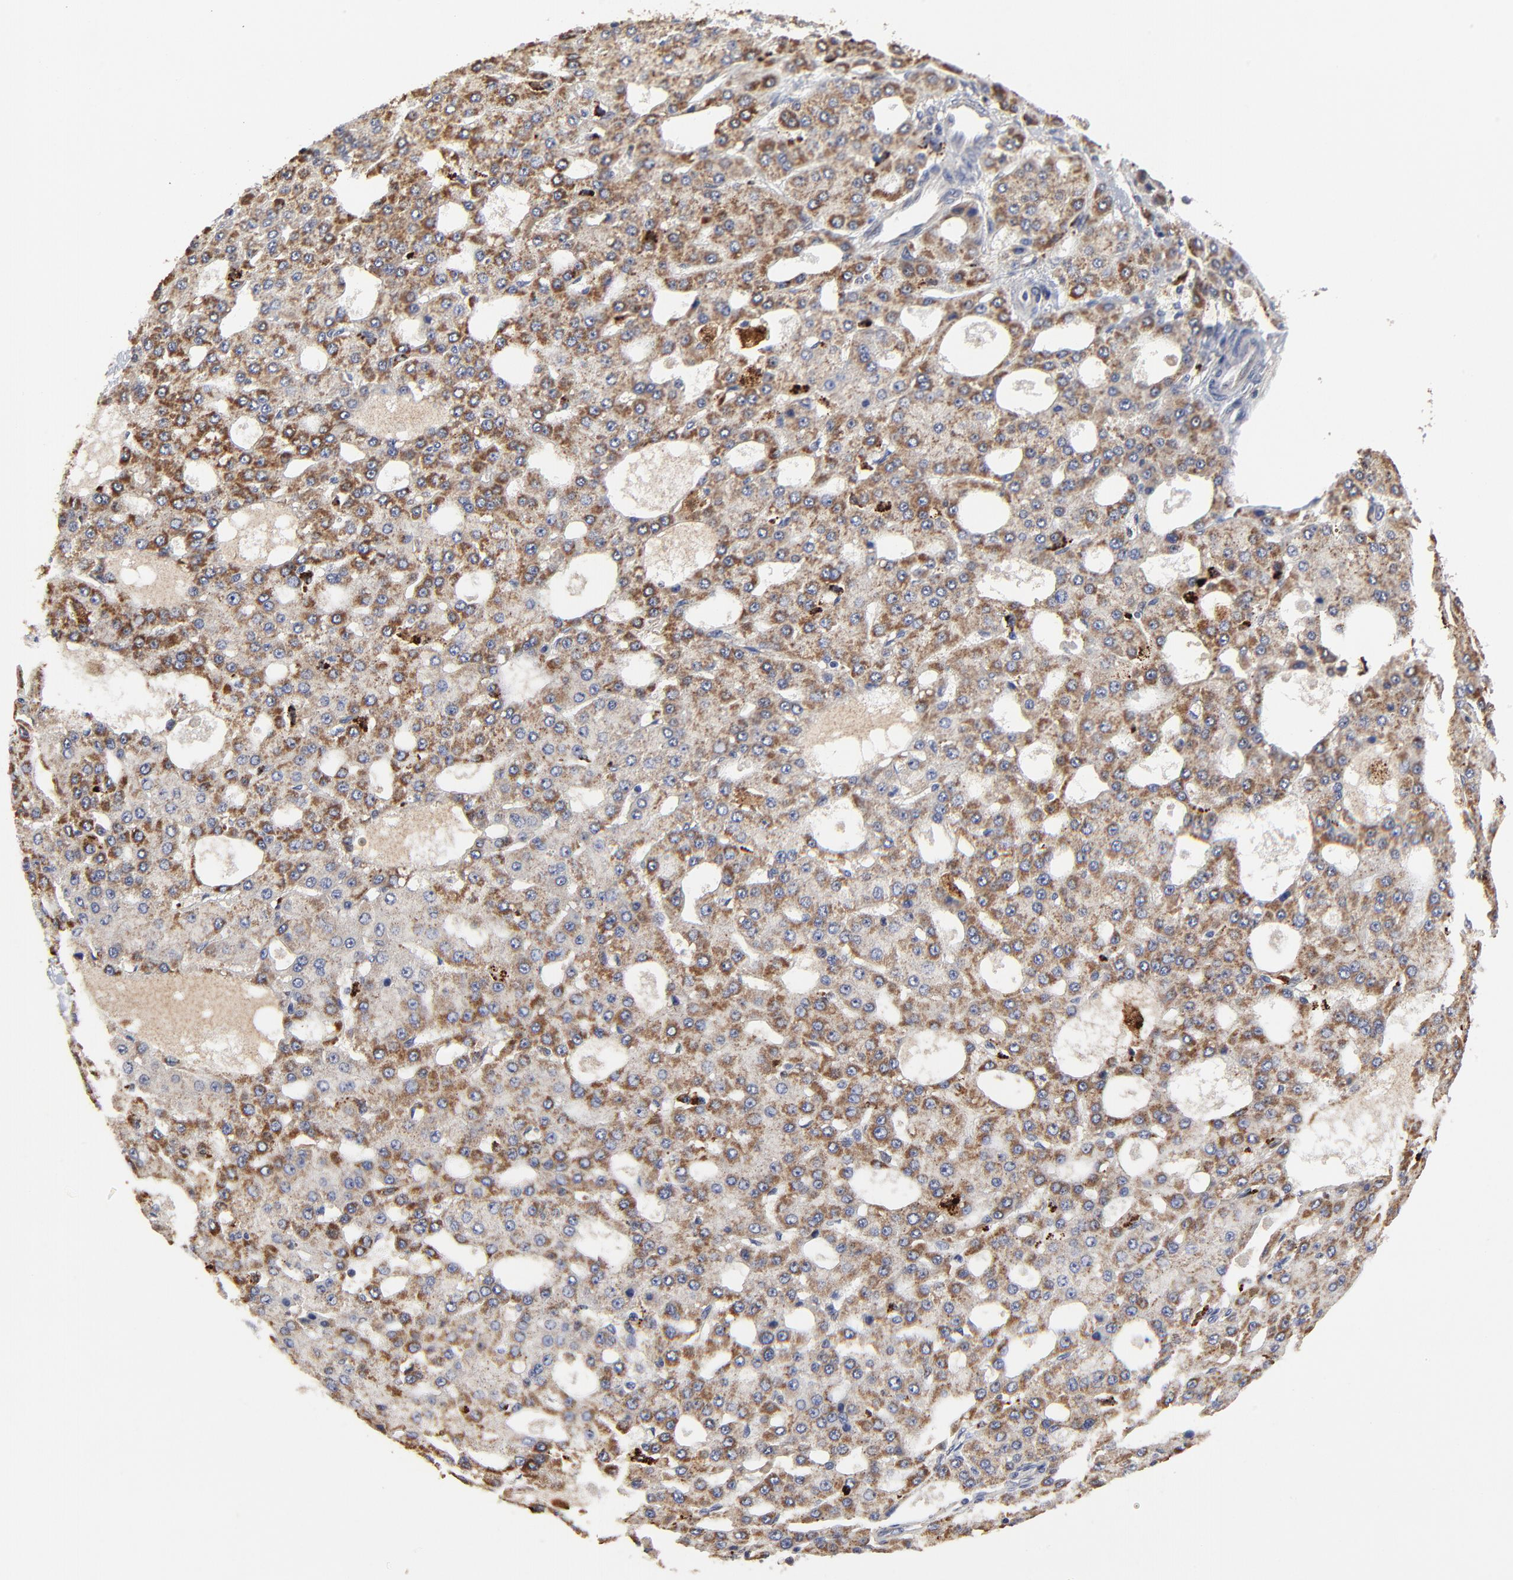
{"staining": {"intensity": "moderate", "quantity": ">75%", "location": "cytoplasmic/membranous"}, "tissue": "liver cancer", "cell_type": "Tumor cells", "image_type": "cancer", "snomed": [{"axis": "morphology", "description": "Carcinoma, Hepatocellular, NOS"}, {"axis": "topography", "description": "Liver"}], "caption": "Tumor cells demonstrate moderate cytoplasmic/membranous staining in approximately >75% of cells in liver cancer.", "gene": "LGALS3", "patient": {"sex": "male", "age": 47}}